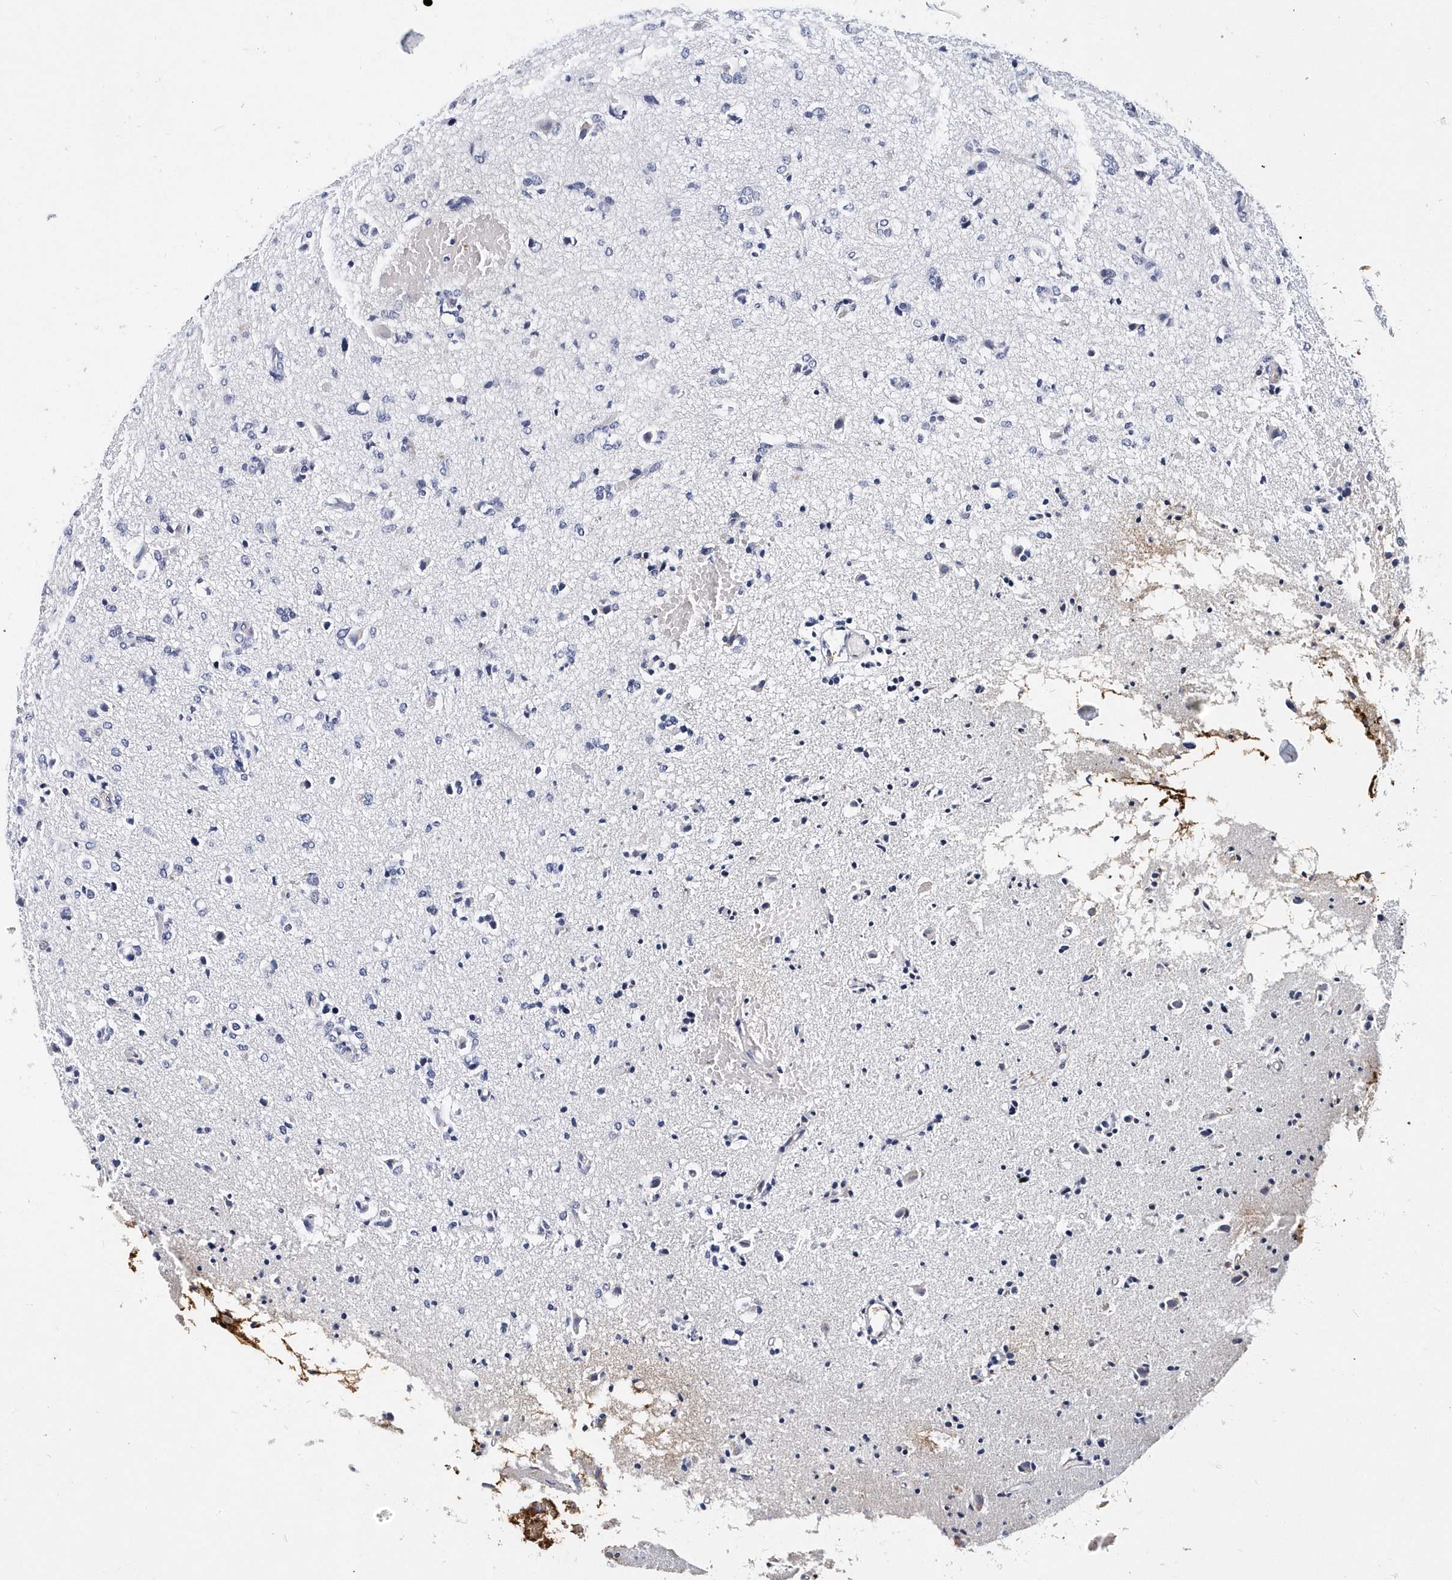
{"staining": {"intensity": "negative", "quantity": "none", "location": "none"}, "tissue": "glioma", "cell_type": "Tumor cells", "image_type": "cancer", "snomed": [{"axis": "morphology", "description": "Glioma, malignant, High grade"}, {"axis": "topography", "description": "Brain"}], "caption": "High power microscopy photomicrograph of an IHC photomicrograph of malignant glioma (high-grade), revealing no significant staining in tumor cells.", "gene": "ITGA2B", "patient": {"sex": "female", "age": 59}}